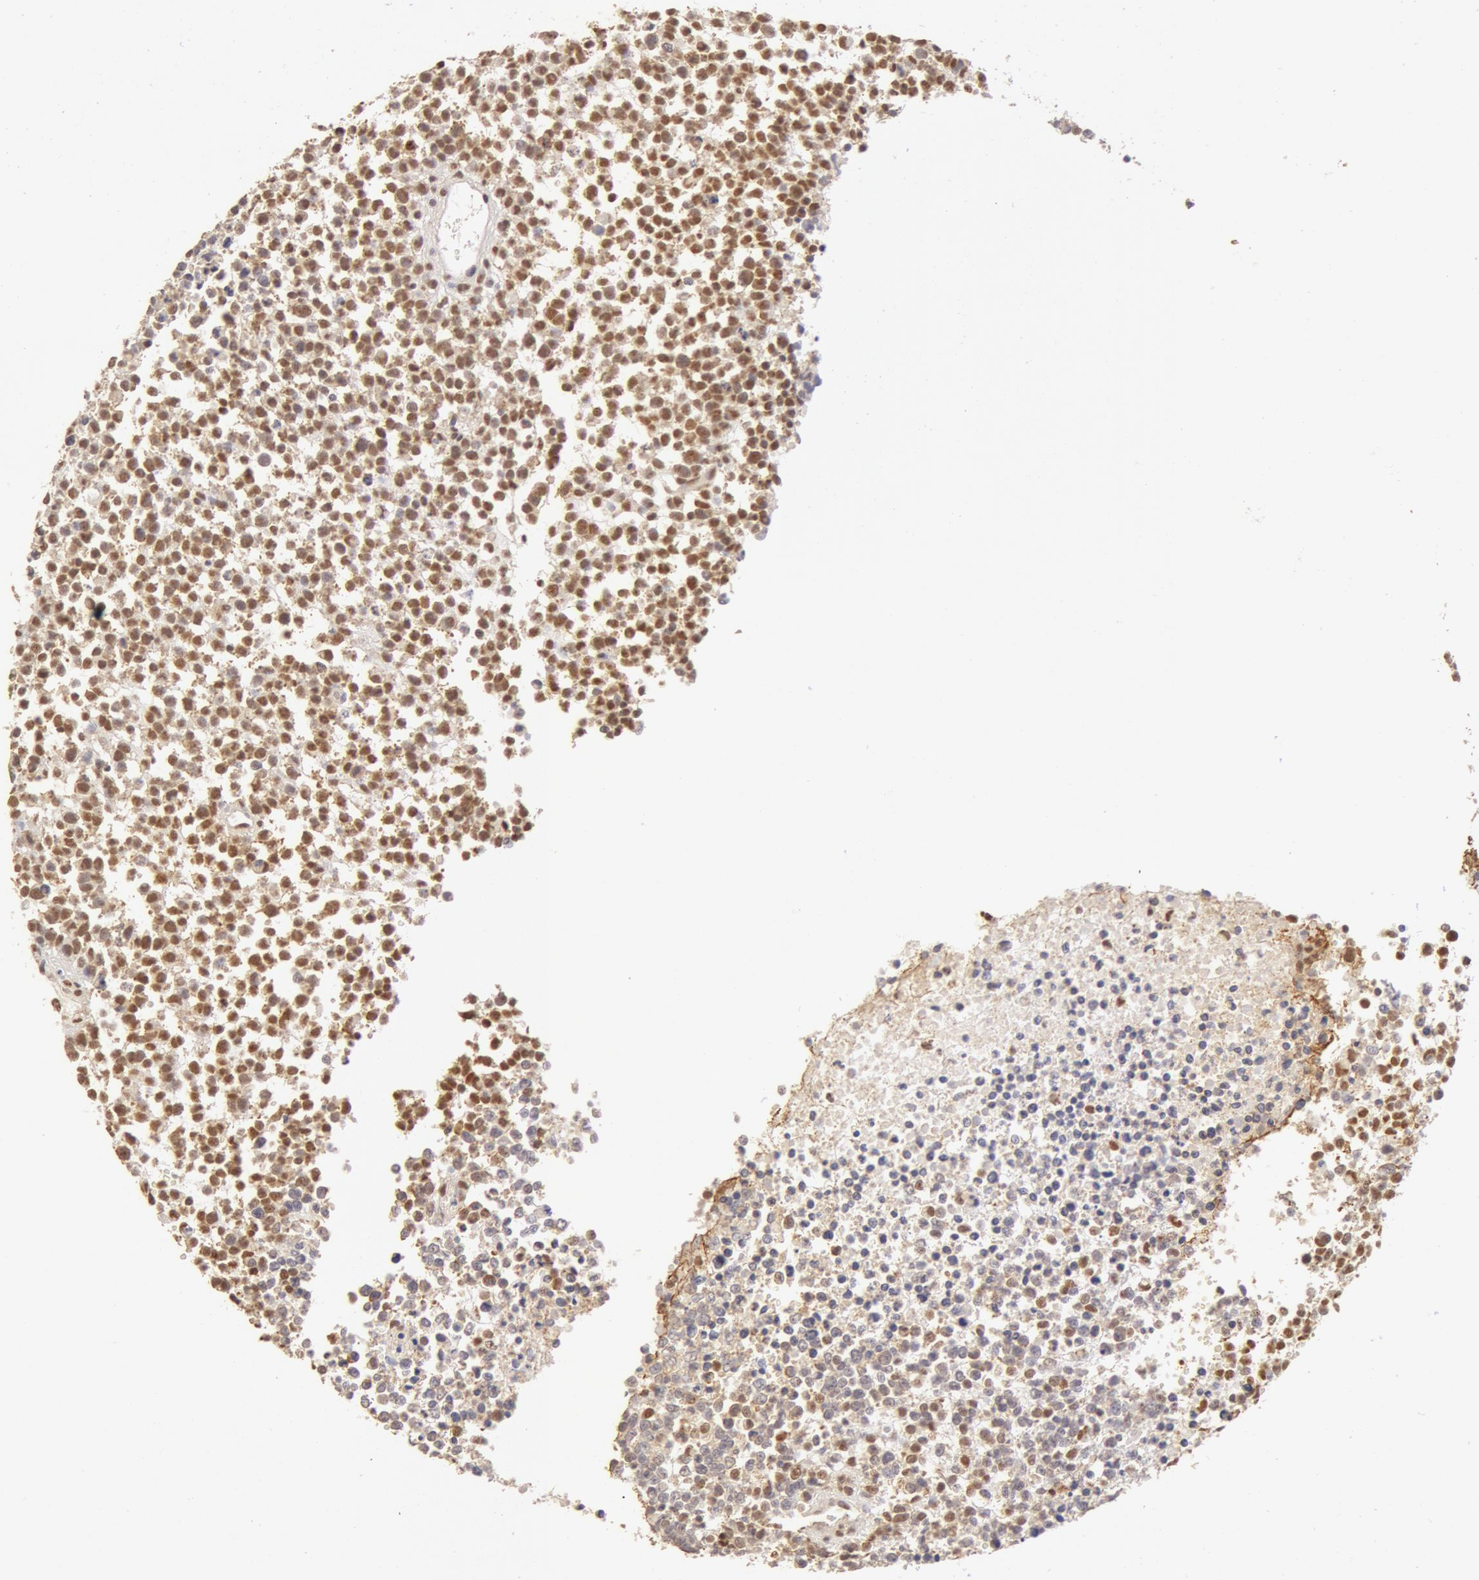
{"staining": {"intensity": "moderate", "quantity": ">75%", "location": "nuclear"}, "tissue": "glioma", "cell_type": "Tumor cells", "image_type": "cancer", "snomed": [{"axis": "morphology", "description": "Glioma, malignant, High grade"}, {"axis": "topography", "description": "Brain"}], "caption": "High-magnification brightfield microscopy of malignant glioma (high-grade) stained with DAB (3,3'-diaminobenzidine) (brown) and counterstained with hematoxylin (blue). tumor cells exhibit moderate nuclear positivity is appreciated in about>75% of cells.", "gene": "SNRNP70", "patient": {"sex": "male", "age": 66}}